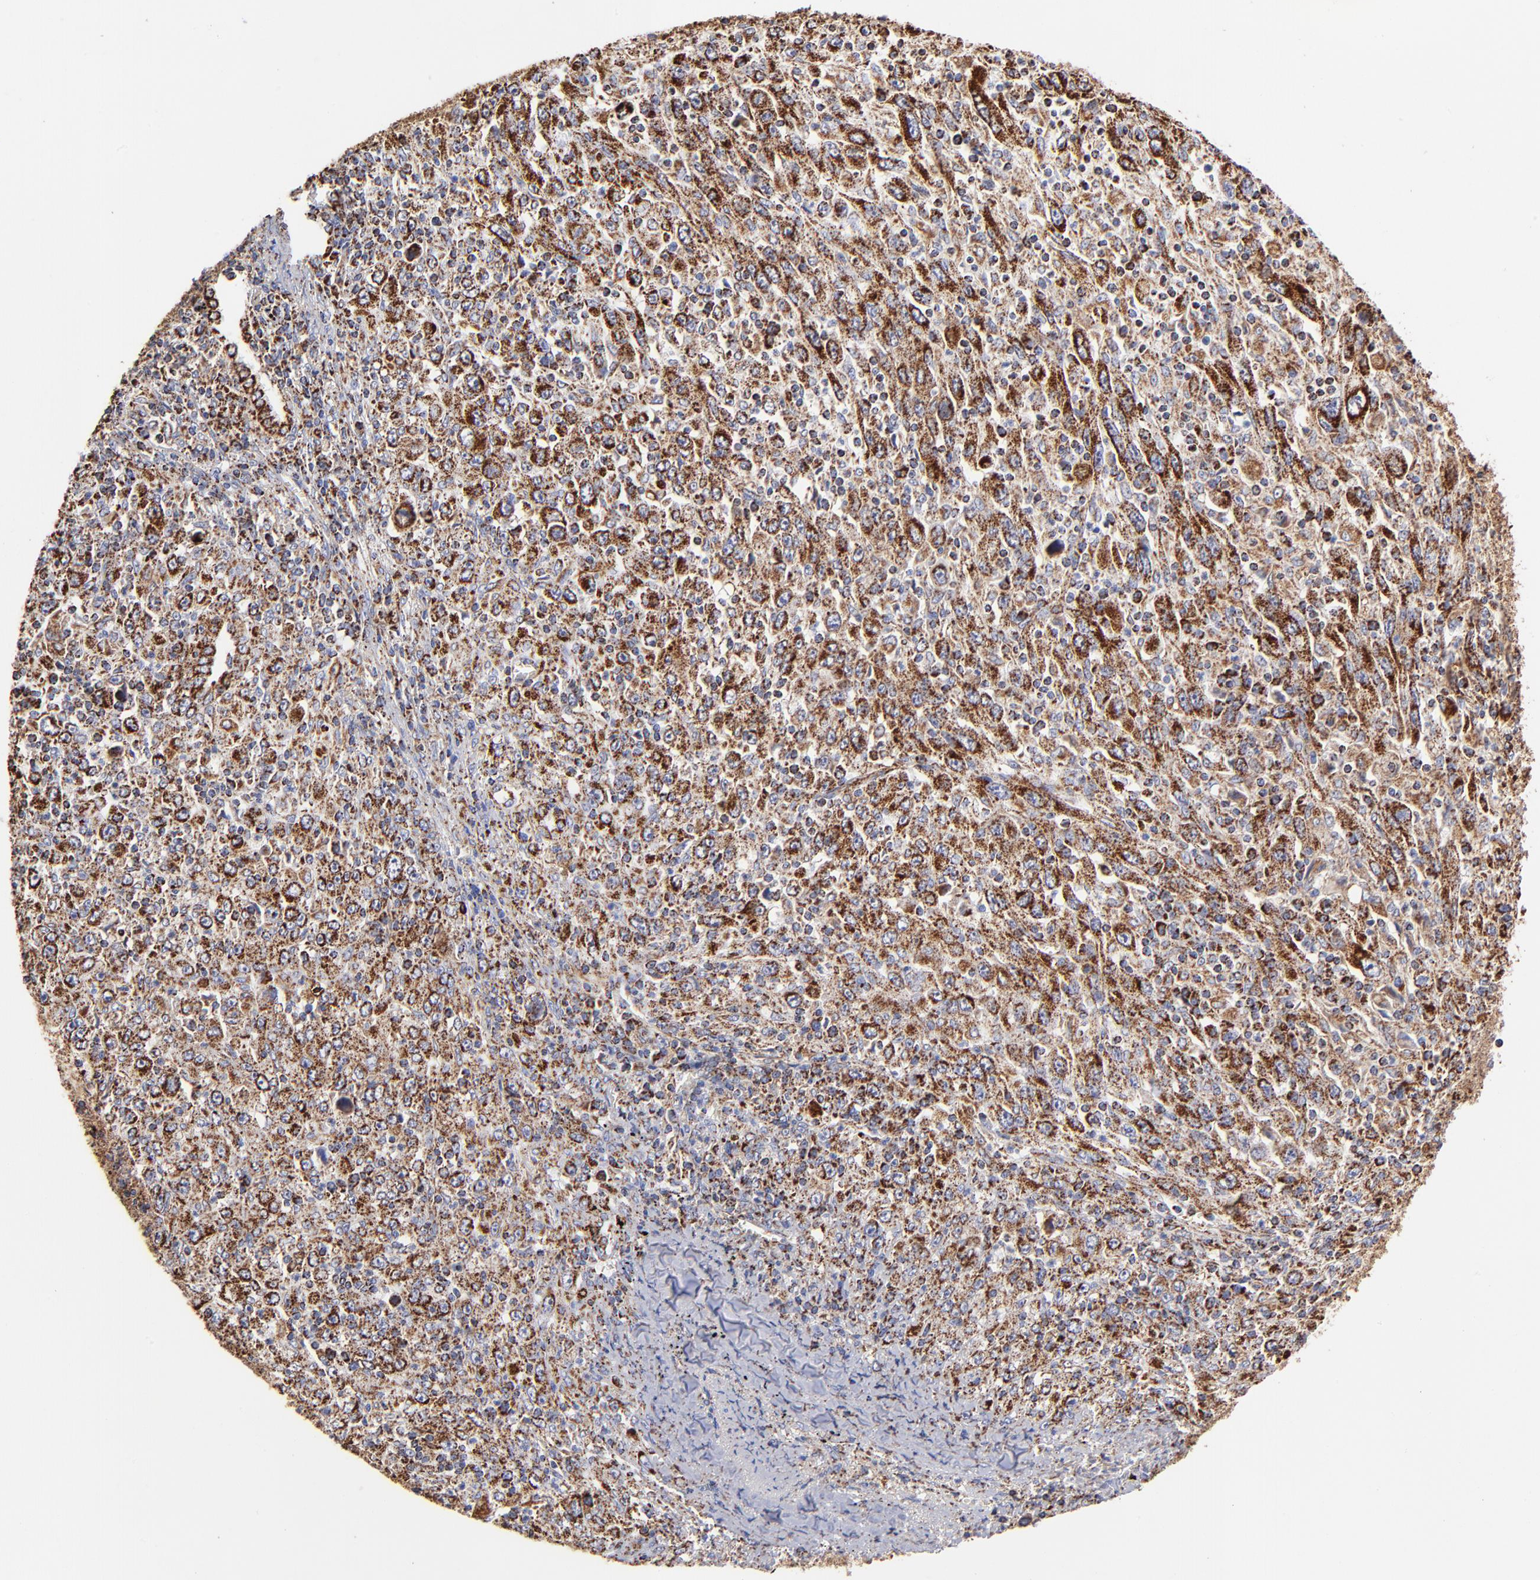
{"staining": {"intensity": "strong", "quantity": ">75%", "location": "cytoplasmic/membranous"}, "tissue": "melanoma", "cell_type": "Tumor cells", "image_type": "cancer", "snomed": [{"axis": "morphology", "description": "Malignant melanoma, Metastatic site"}, {"axis": "topography", "description": "Skin"}], "caption": "Malignant melanoma (metastatic site) stained for a protein demonstrates strong cytoplasmic/membranous positivity in tumor cells.", "gene": "PHB1", "patient": {"sex": "female", "age": 56}}